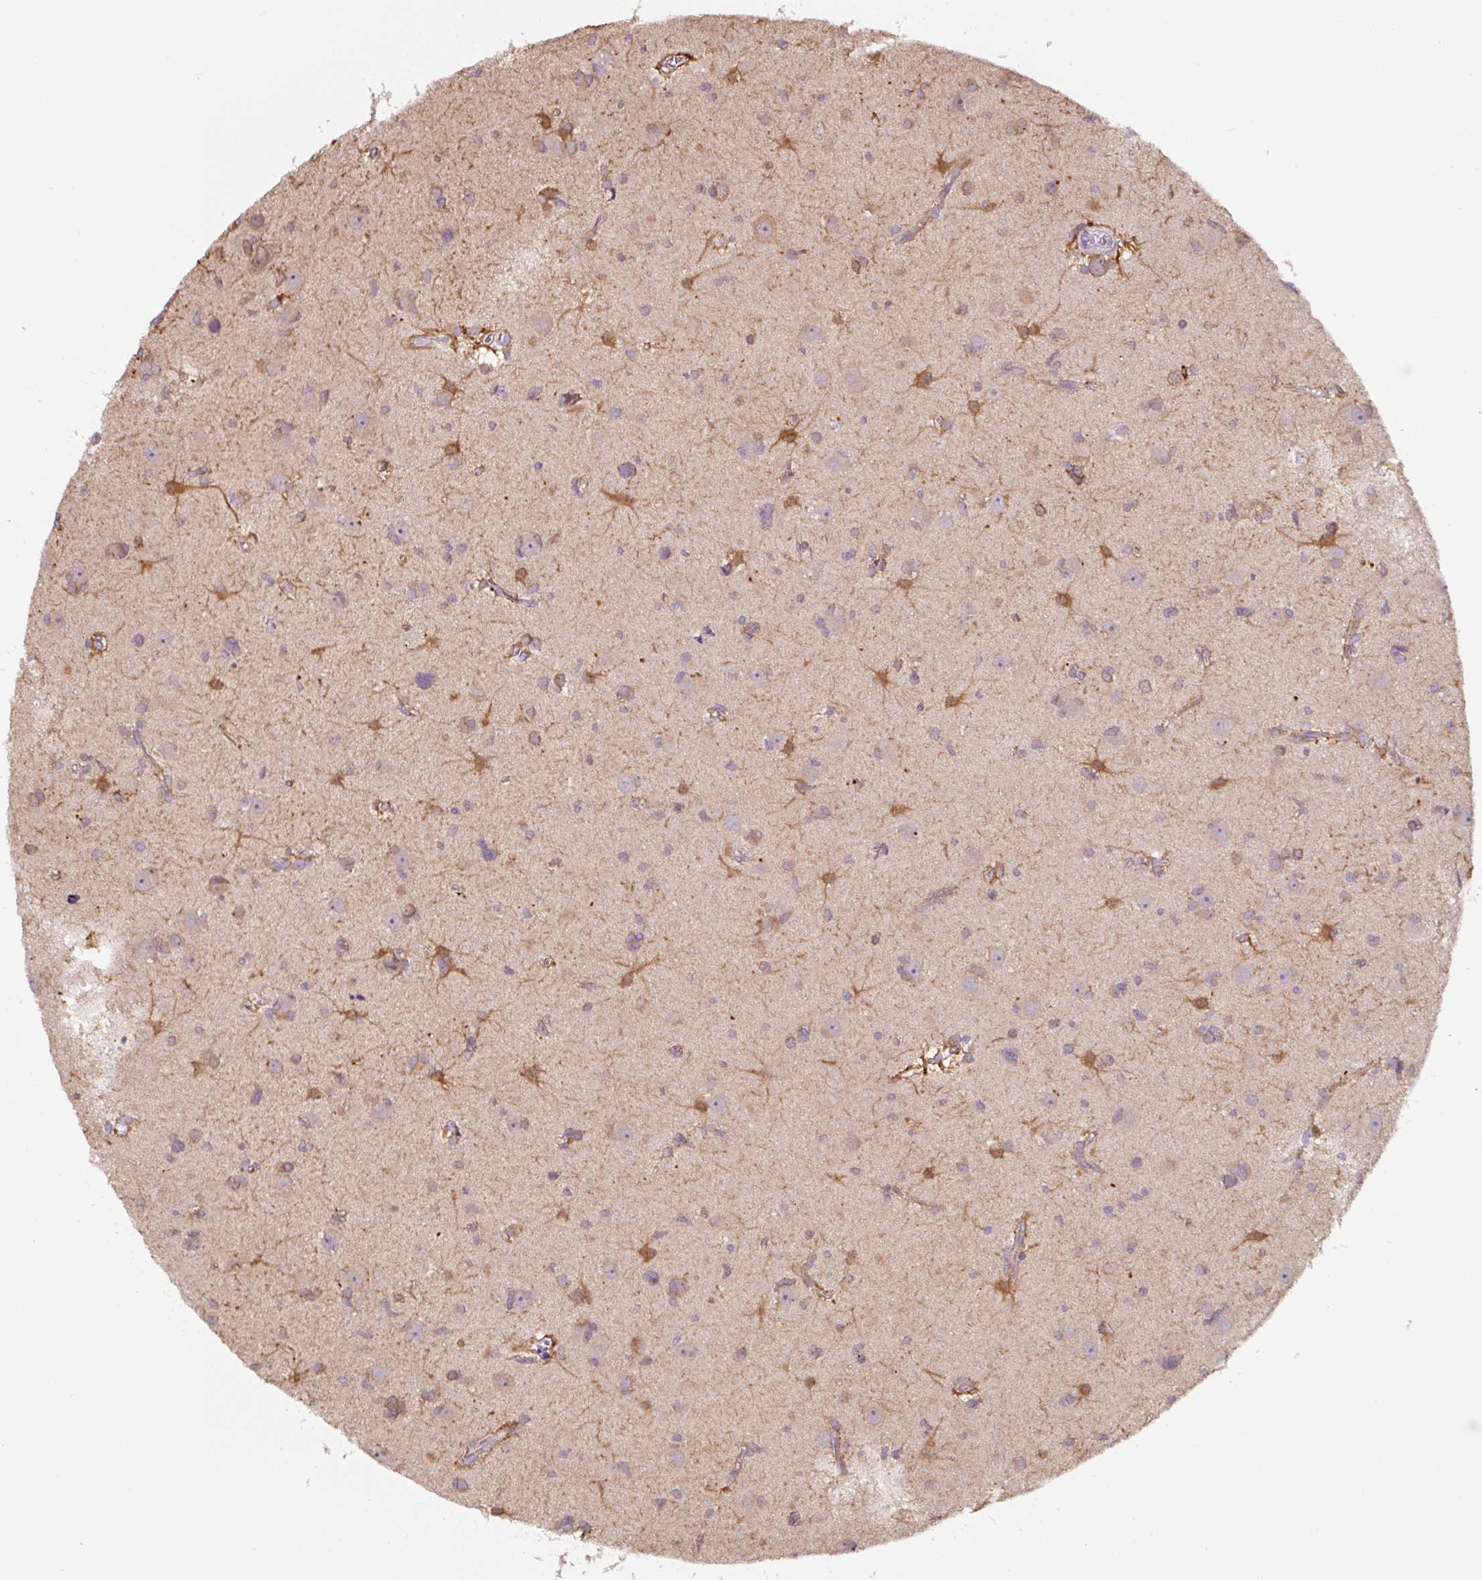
{"staining": {"intensity": "weak", "quantity": "25%-75%", "location": "cytoplasmic/membranous"}, "tissue": "glioma", "cell_type": "Tumor cells", "image_type": "cancer", "snomed": [{"axis": "morphology", "description": "Glioma, malignant, High grade"}, {"axis": "topography", "description": "Brain"}], "caption": "Glioma stained with DAB (3,3'-diaminobenzidine) IHC shows low levels of weak cytoplasmic/membranous expression in approximately 25%-75% of tumor cells.", "gene": "ASRGL1", "patient": {"sex": "male", "age": 23}}